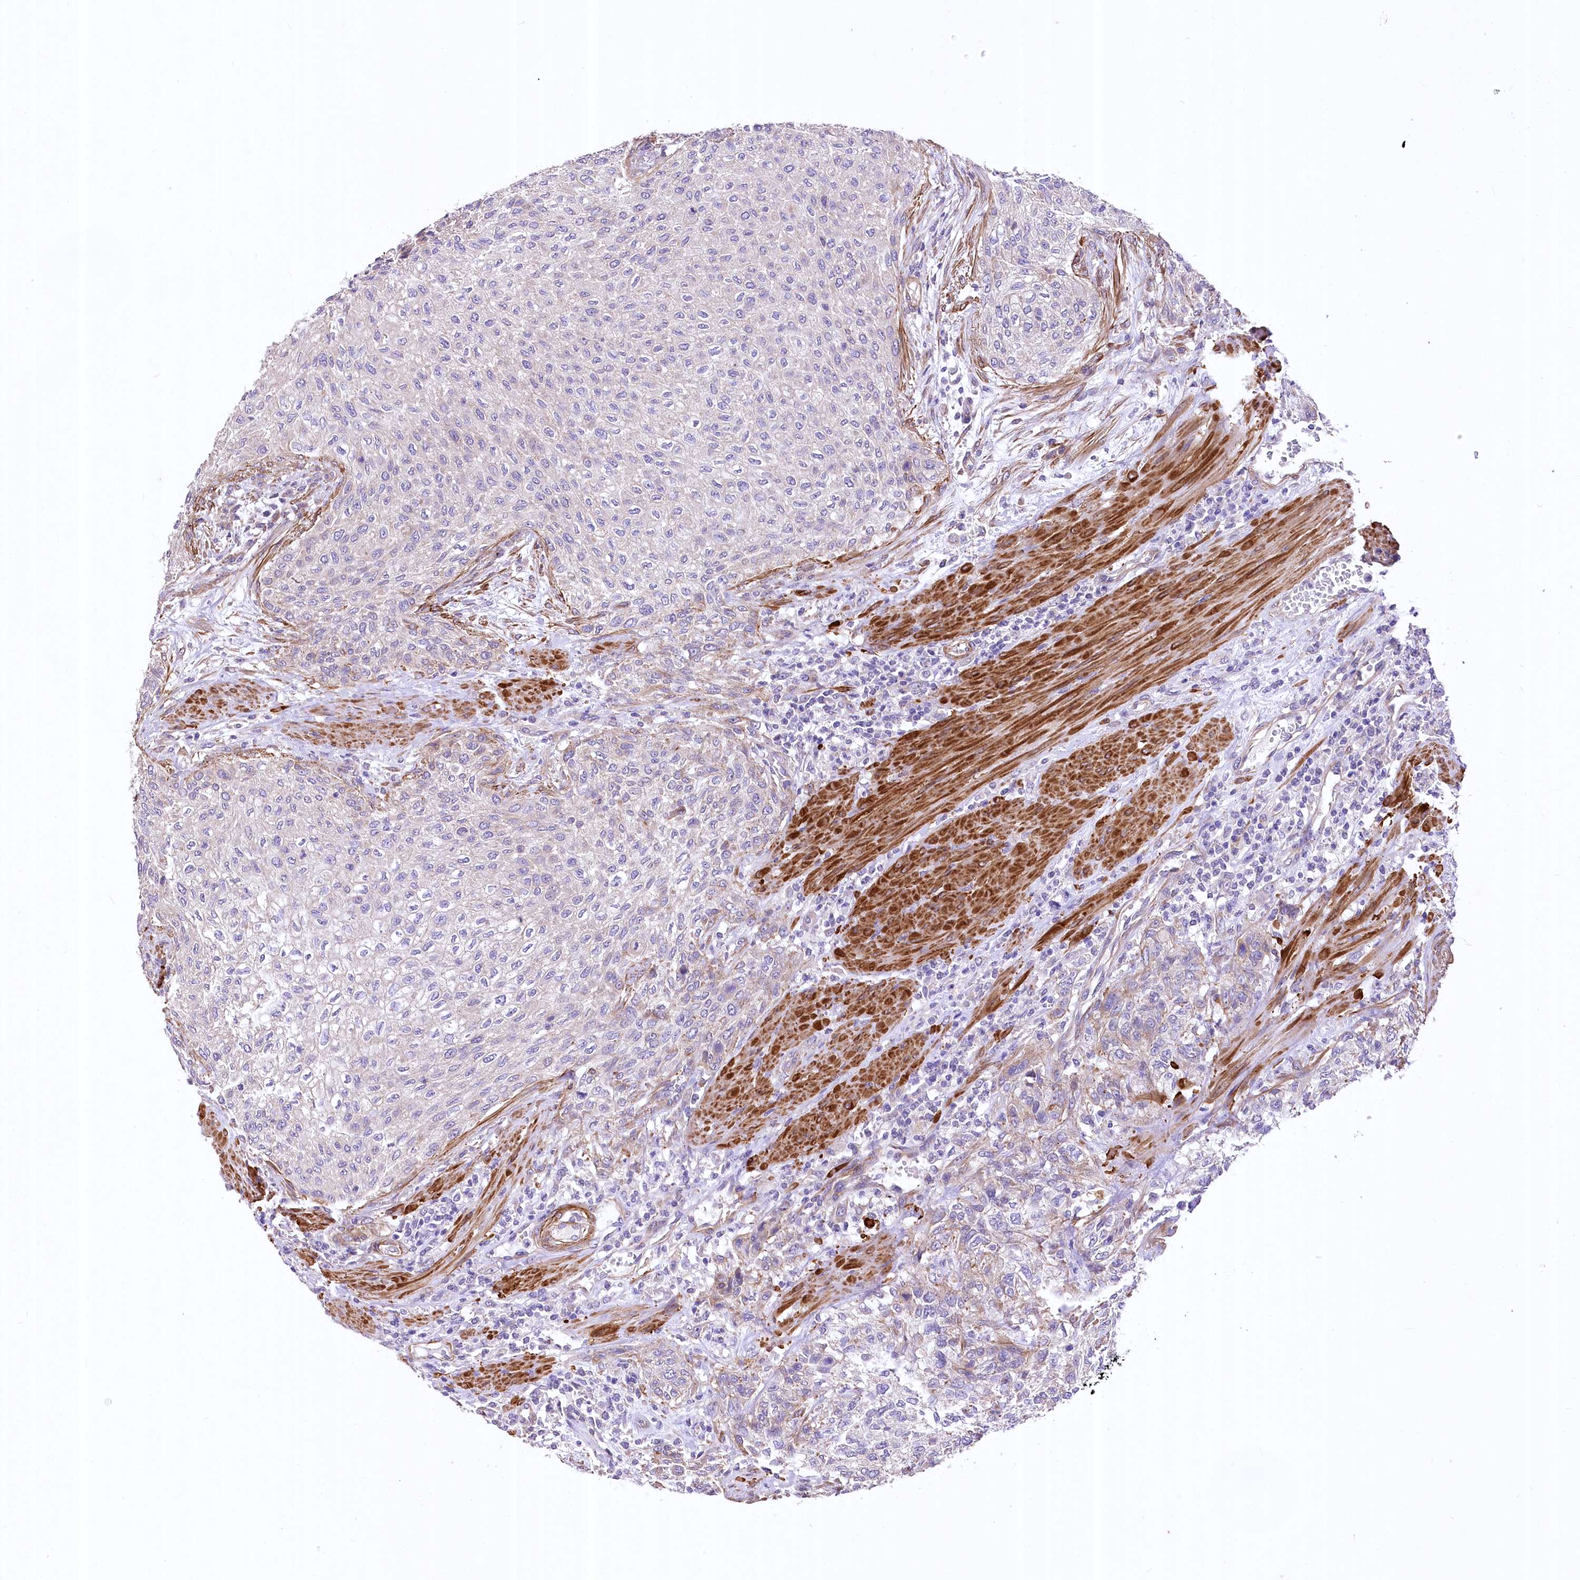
{"staining": {"intensity": "negative", "quantity": "none", "location": "none"}, "tissue": "urothelial cancer", "cell_type": "Tumor cells", "image_type": "cancer", "snomed": [{"axis": "morphology", "description": "Urothelial carcinoma, High grade"}, {"axis": "topography", "description": "Urinary bladder"}], "caption": "DAB (3,3'-diaminobenzidine) immunohistochemical staining of human urothelial cancer exhibits no significant expression in tumor cells. (DAB (3,3'-diaminobenzidine) immunohistochemistry, high magnification).", "gene": "RDH16", "patient": {"sex": "male", "age": 35}}